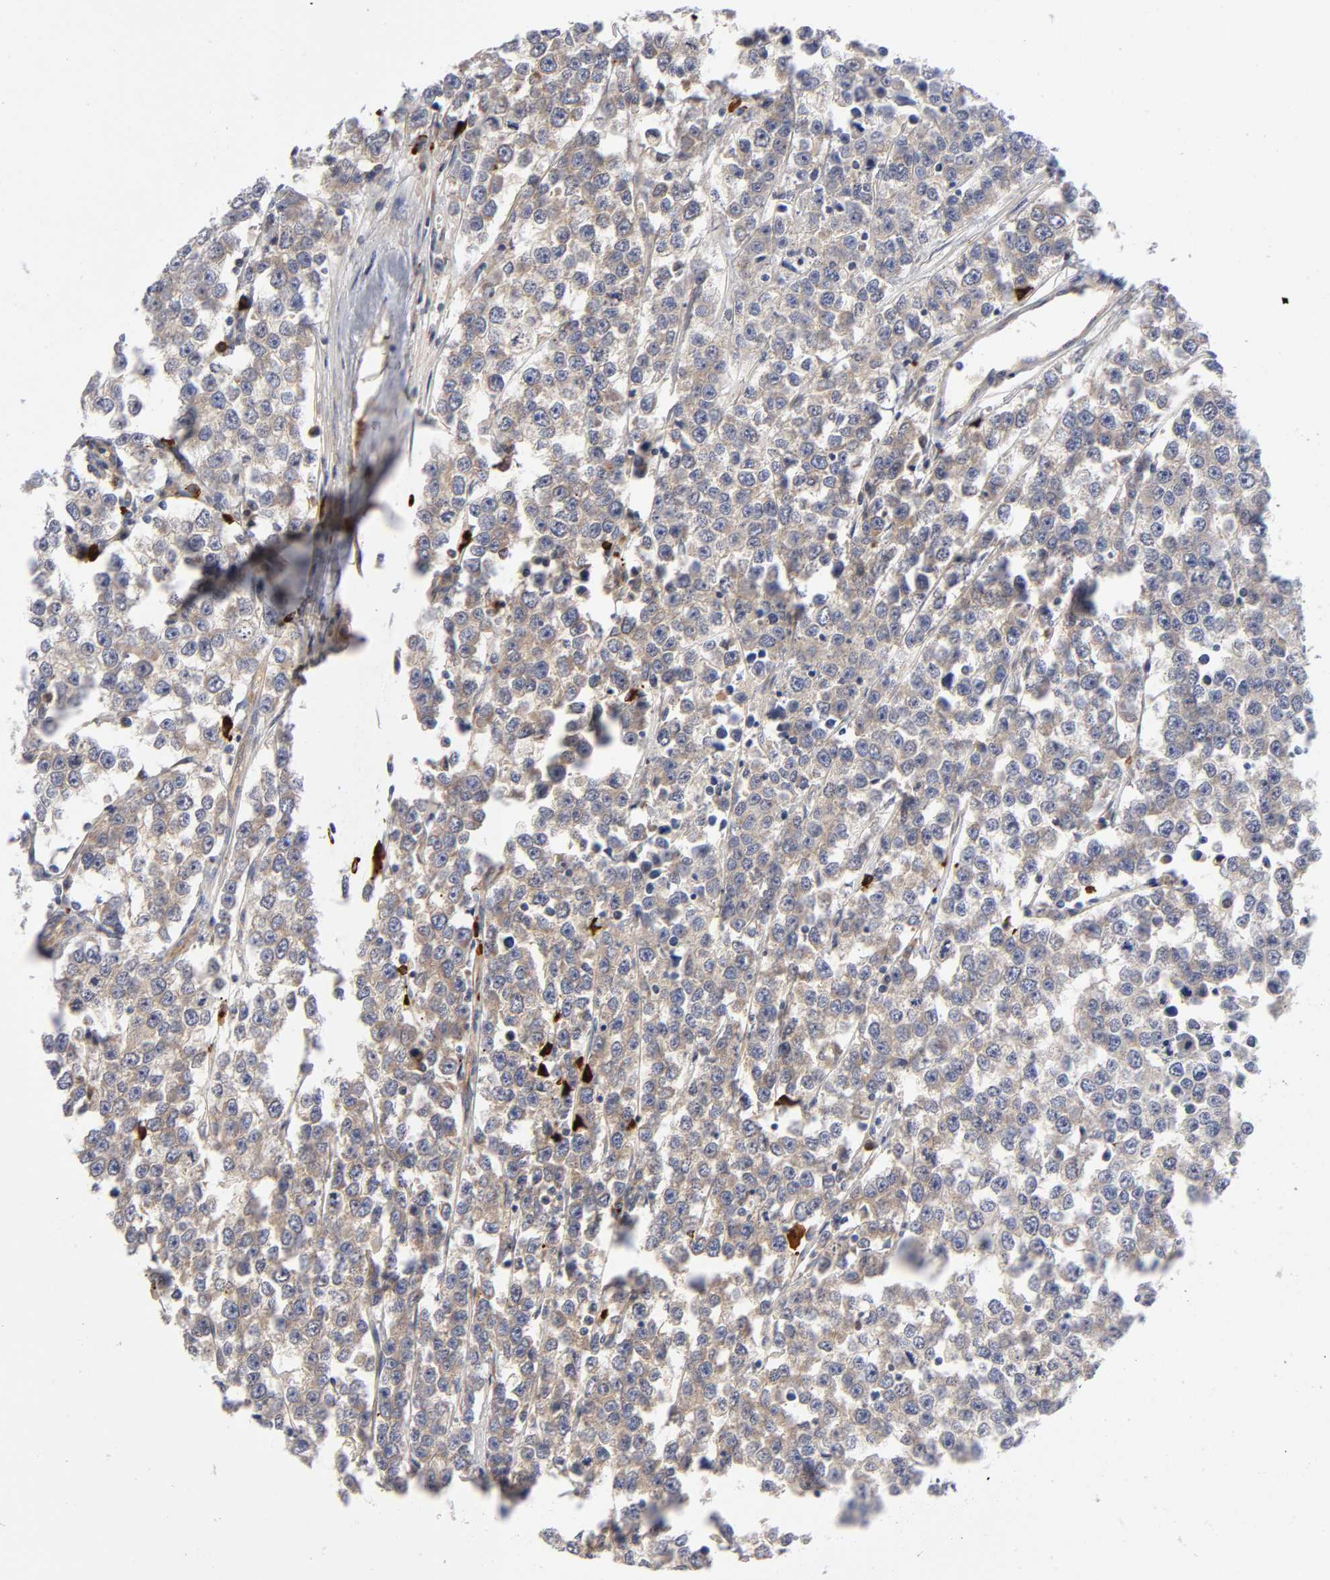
{"staining": {"intensity": "weak", "quantity": ">75%", "location": "cytoplasmic/membranous"}, "tissue": "testis cancer", "cell_type": "Tumor cells", "image_type": "cancer", "snomed": [{"axis": "morphology", "description": "Seminoma, NOS"}, {"axis": "morphology", "description": "Carcinoma, Embryonal, NOS"}, {"axis": "topography", "description": "Testis"}], "caption": "Immunohistochemical staining of embryonal carcinoma (testis) shows low levels of weak cytoplasmic/membranous expression in approximately >75% of tumor cells.", "gene": "NOVA1", "patient": {"sex": "male", "age": 52}}